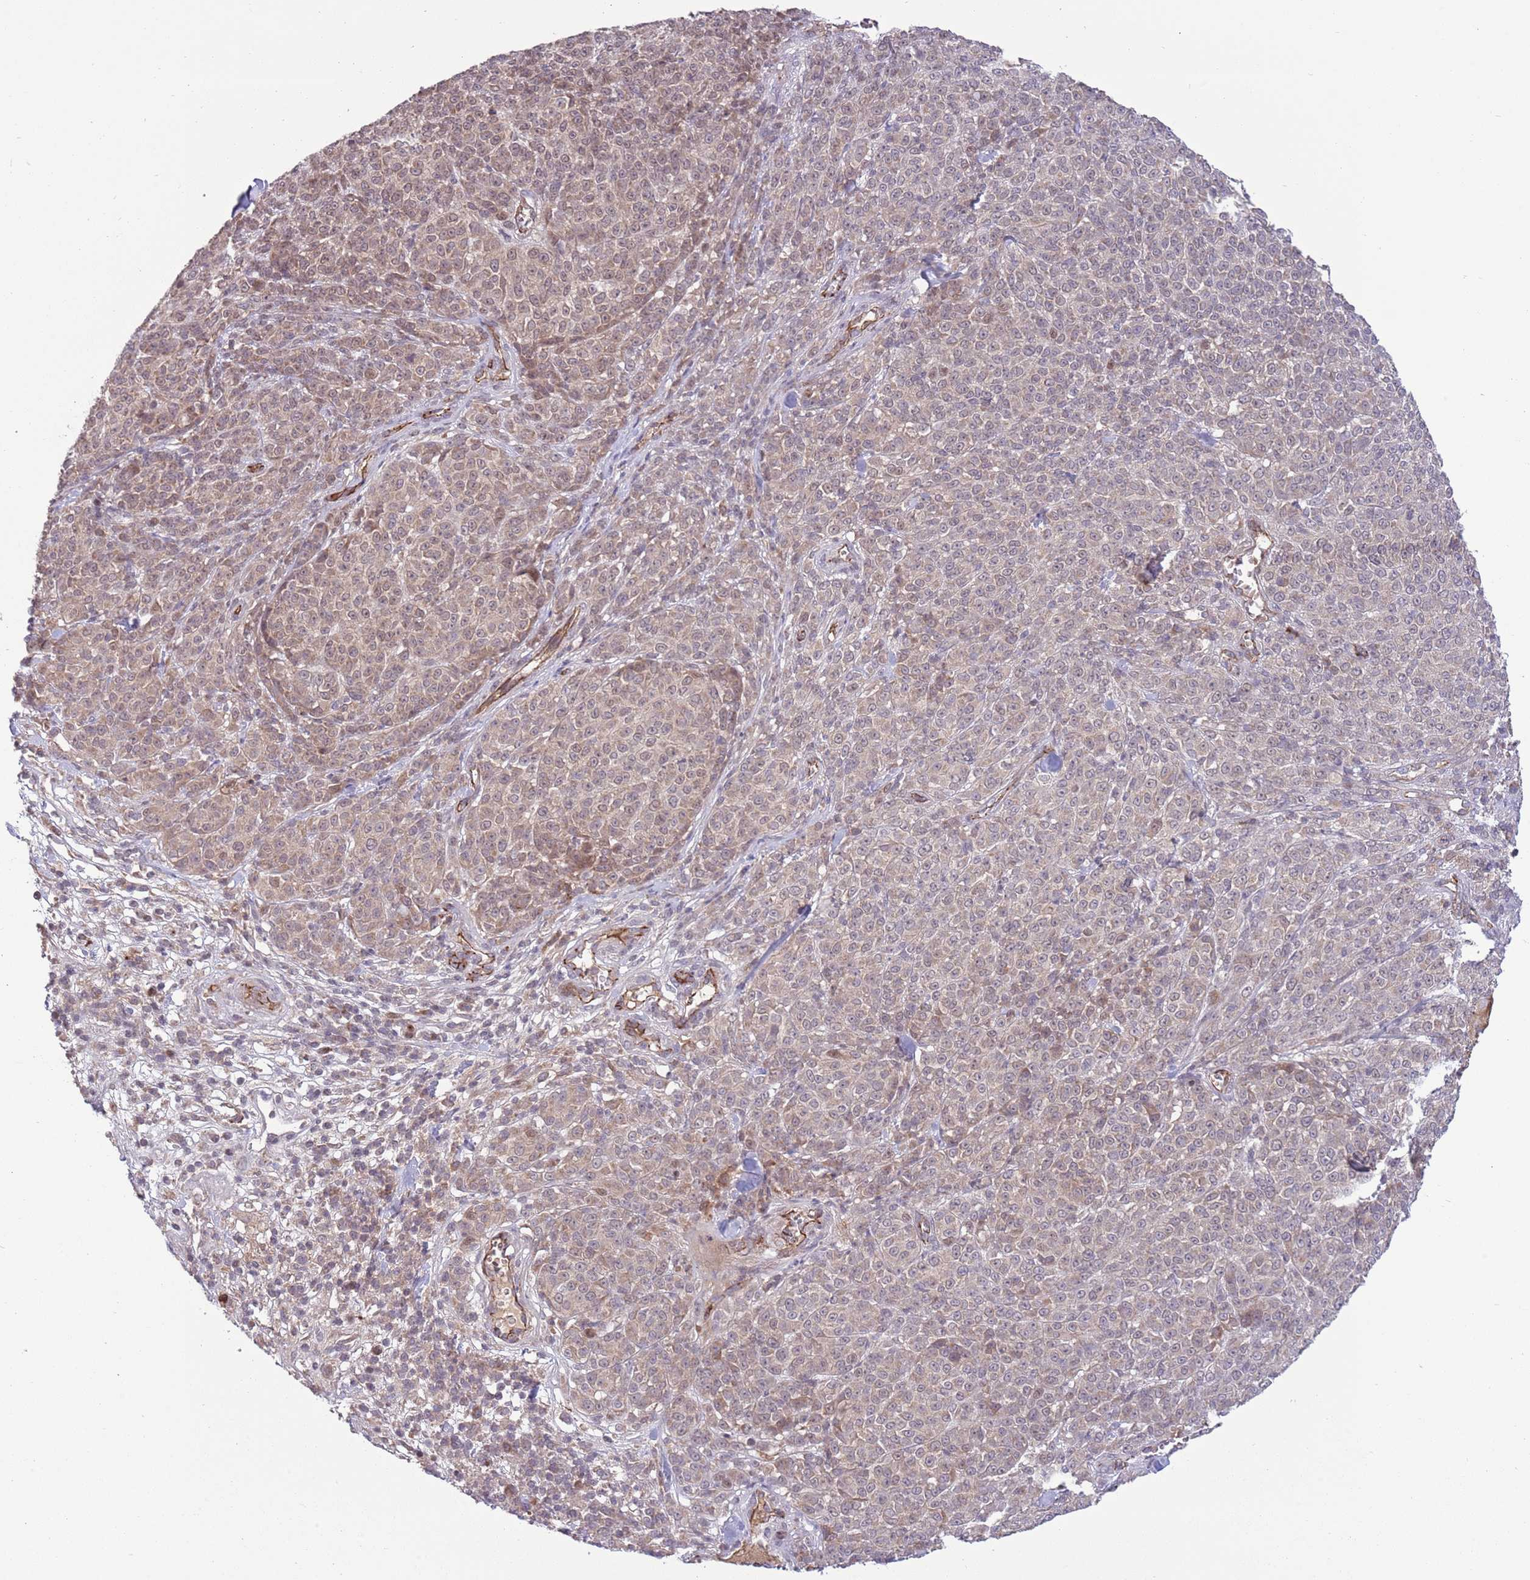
{"staining": {"intensity": "moderate", "quantity": "25%-75%", "location": "cytoplasmic/membranous,nuclear"}, "tissue": "melanoma", "cell_type": "Tumor cells", "image_type": "cancer", "snomed": [{"axis": "morphology", "description": "Normal tissue, NOS"}, {"axis": "morphology", "description": "Malignant melanoma, NOS"}, {"axis": "topography", "description": "Skin"}], "caption": "High-power microscopy captured an immunohistochemistry photomicrograph of malignant melanoma, revealing moderate cytoplasmic/membranous and nuclear staining in approximately 25%-75% of tumor cells.", "gene": "DPP10", "patient": {"sex": "female", "age": 34}}